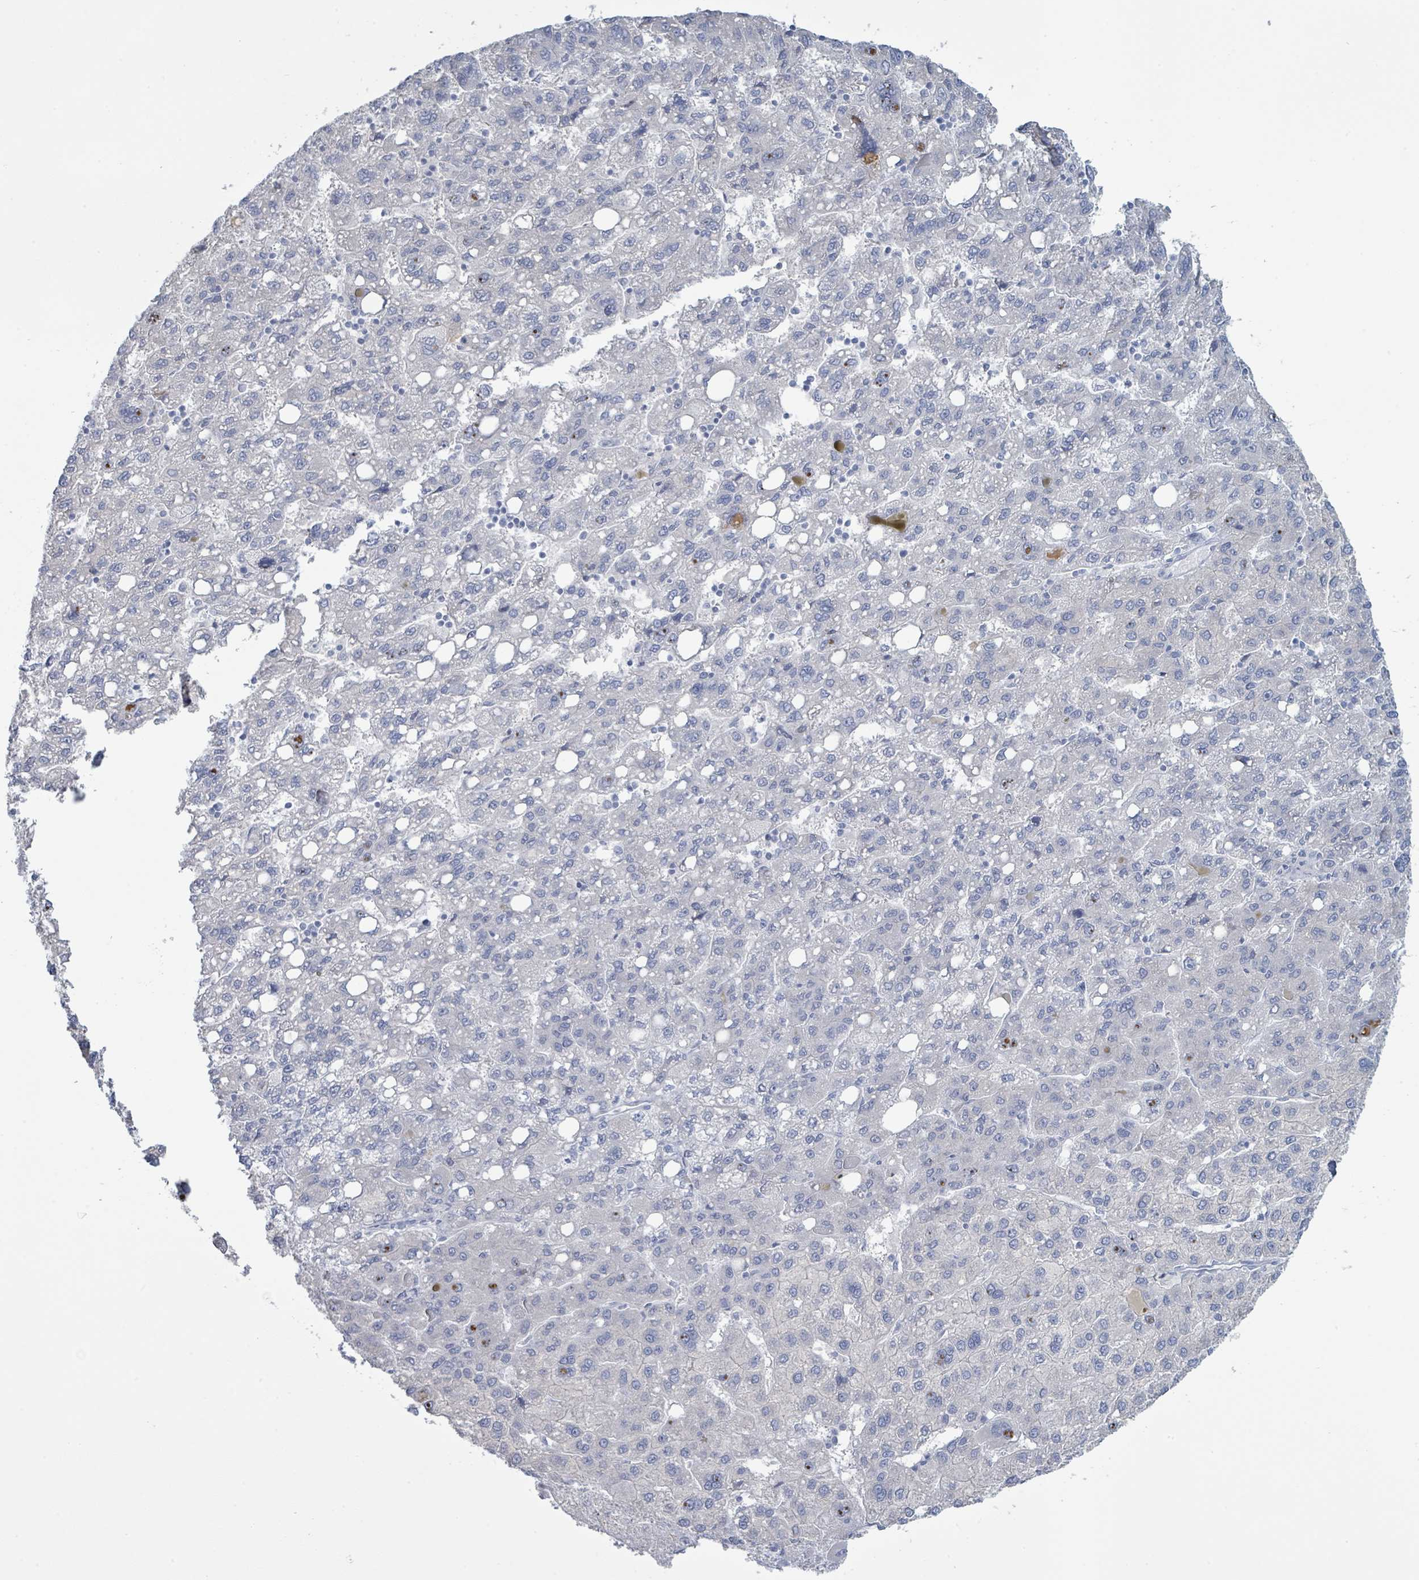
{"staining": {"intensity": "negative", "quantity": "none", "location": "none"}, "tissue": "liver cancer", "cell_type": "Tumor cells", "image_type": "cancer", "snomed": [{"axis": "morphology", "description": "Carcinoma, Hepatocellular, NOS"}, {"axis": "topography", "description": "Liver"}], "caption": "DAB (3,3'-diaminobenzidine) immunohistochemical staining of human hepatocellular carcinoma (liver) exhibits no significant expression in tumor cells.", "gene": "PGA3", "patient": {"sex": "female", "age": 82}}